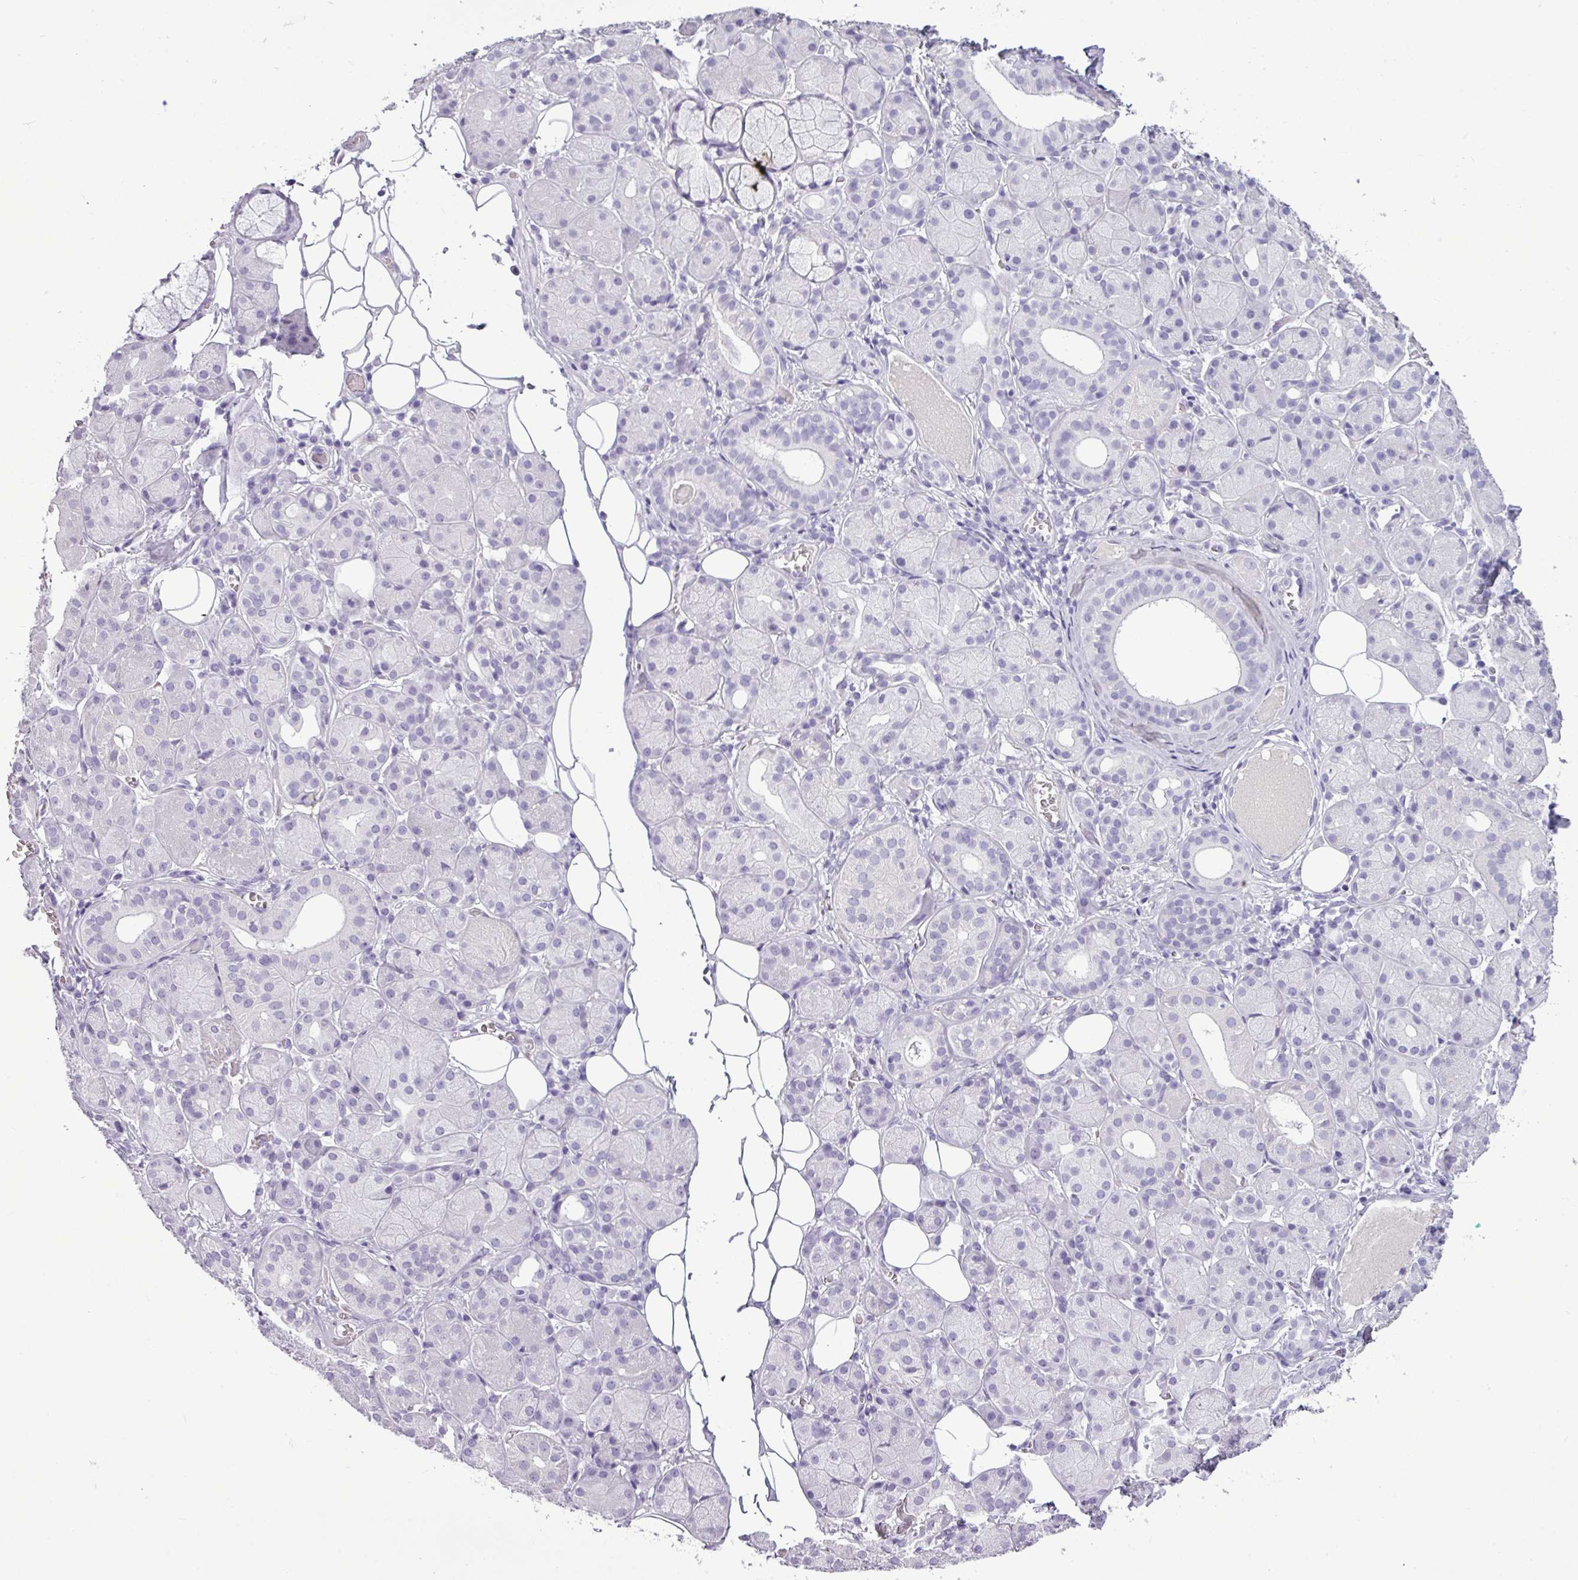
{"staining": {"intensity": "negative", "quantity": "none", "location": "none"}, "tissue": "salivary gland", "cell_type": "Glandular cells", "image_type": "normal", "snomed": [{"axis": "morphology", "description": "Squamous cell carcinoma, NOS"}, {"axis": "topography", "description": "Skin"}, {"axis": "topography", "description": "Head-Neck"}], "caption": "Immunohistochemistry (IHC) micrograph of unremarkable salivary gland: human salivary gland stained with DAB reveals no significant protein staining in glandular cells. (DAB (3,3'-diaminobenzidine) IHC with hematoxylin counter stain).", "gene": "TMEM91", "patient": {"sex": "male", "age": 80}}